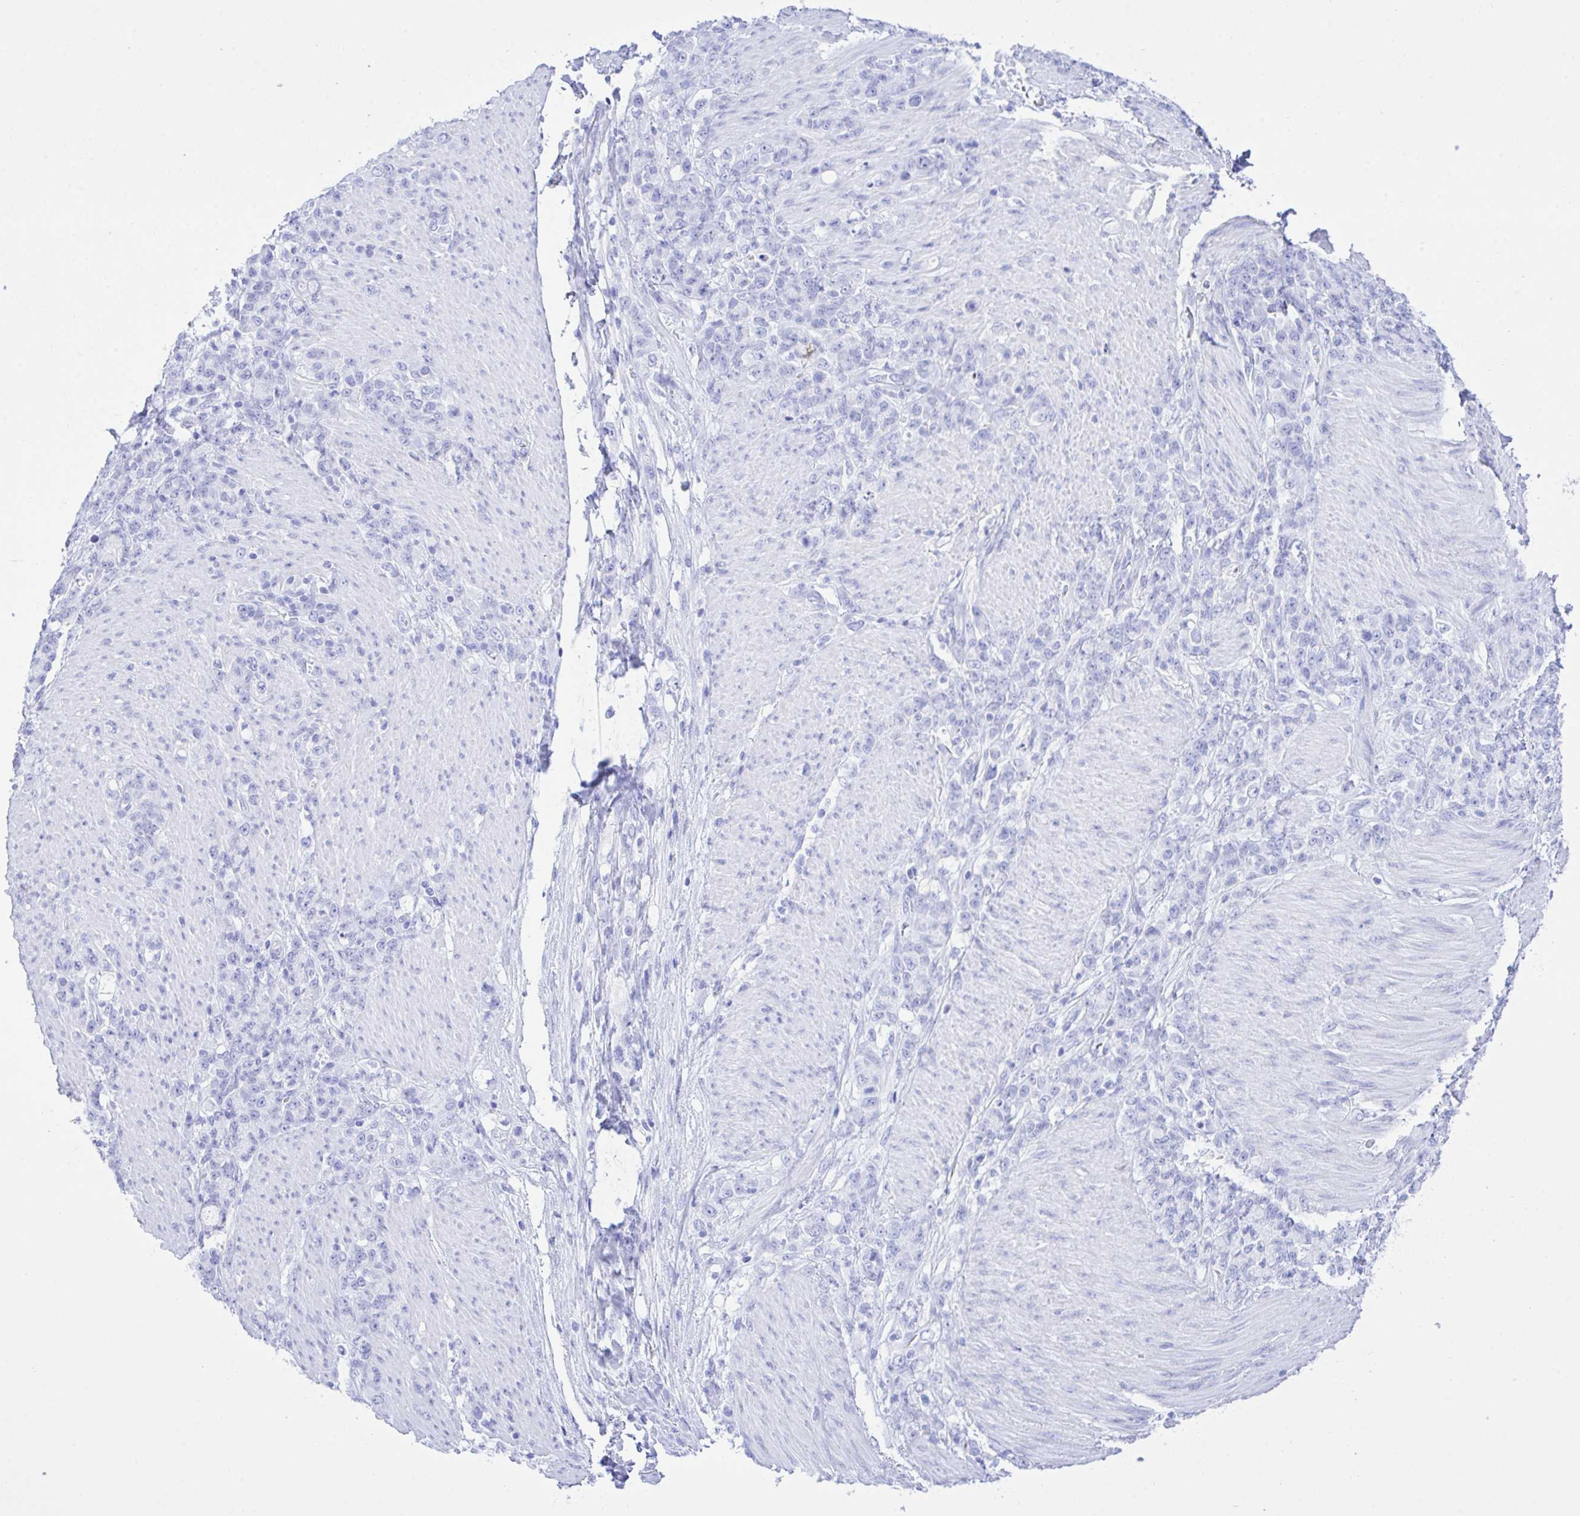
{"staining": {"intensity": "negative", "quantity": "none", "location": "none"}, "tissue": "stomach cancer", "cell_type": "Tumor cells", "image_type": "cancer", "snomed": [{"axis": "morphology", "description": "Adenocarcinoma, NOS"}, {"axis": "topography", "description": "Stomach"}], "caption": "A histopathology image of human stomach cancer is negative for staining in tumor cells.", "gene": "SELENOV", "patient": {"sex": "female", "age": 79}}